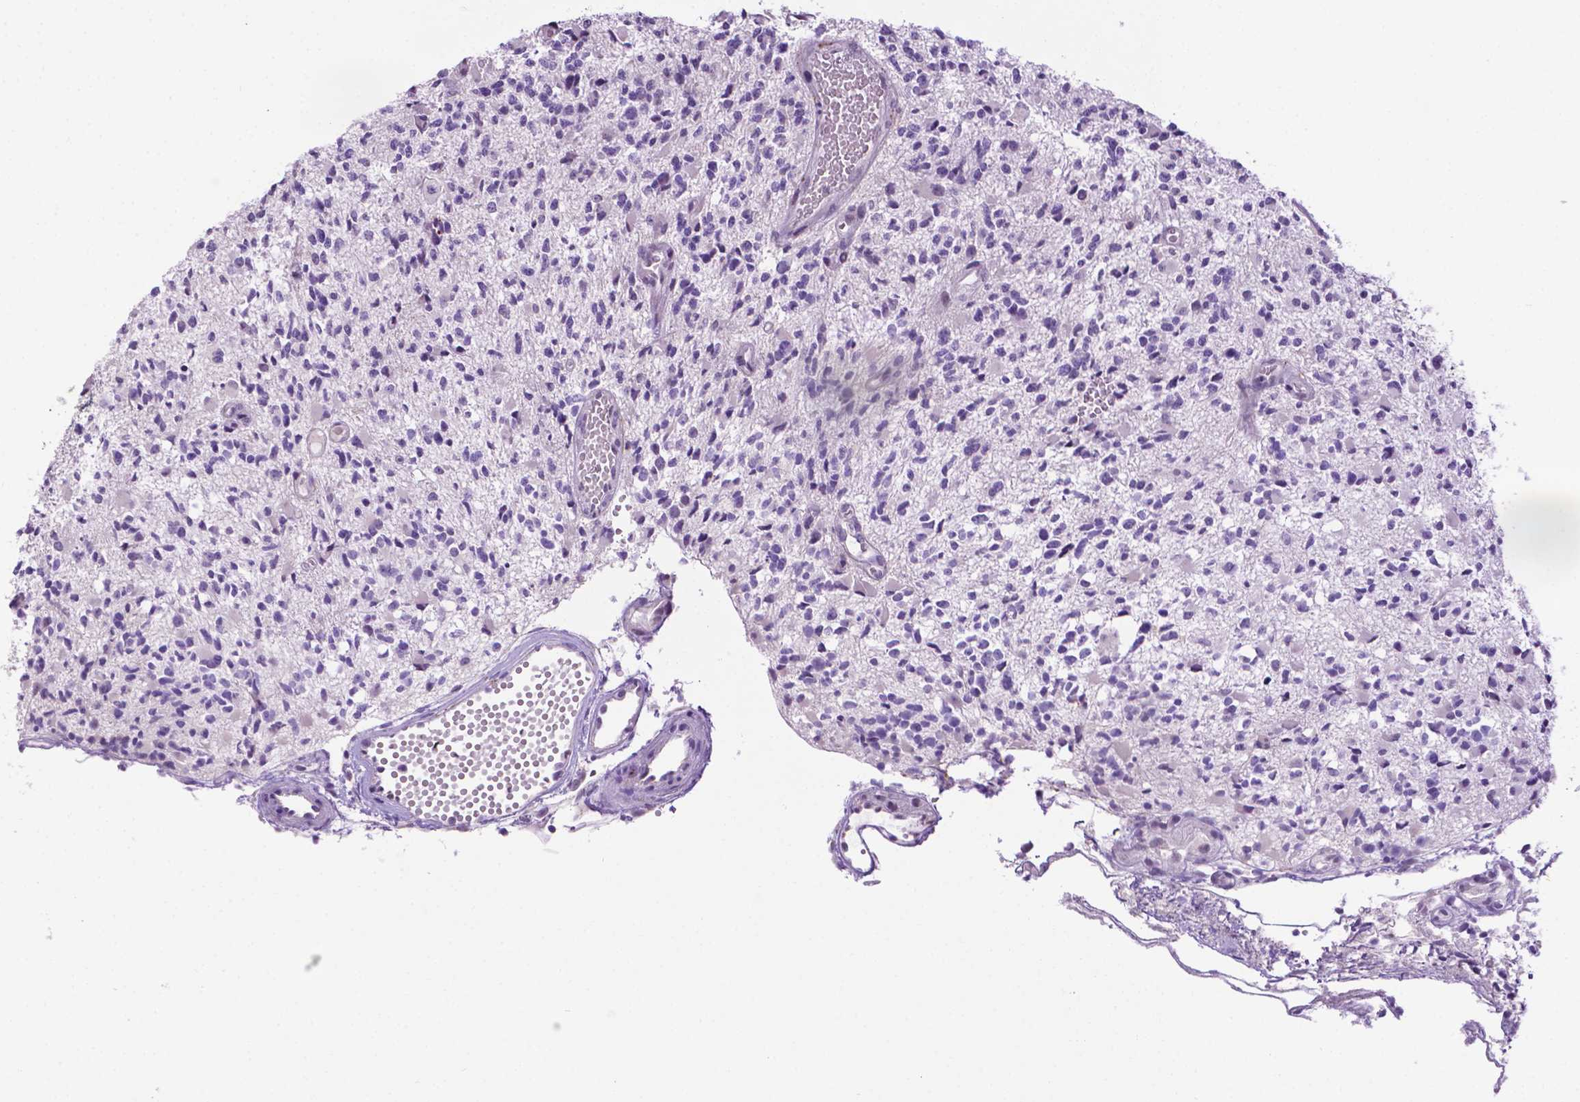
{"staining": {"intensity": "negative", "quantity": "none", "location": "none"}, "tissue": "glioma", "cell_type": "Tumor cells", "image_type": "cancer", "snomed": [{"axis": "morphology", "description": "Glioma, malignant, High grade"}, {"axis": "topography", "description": "Brain"}], "caption": "Immunohistochemical staining of human glioma shows no significant positivity in tumor cells.", "gene": "MMP27", "patient": {"sex": "female", "age": 63}}